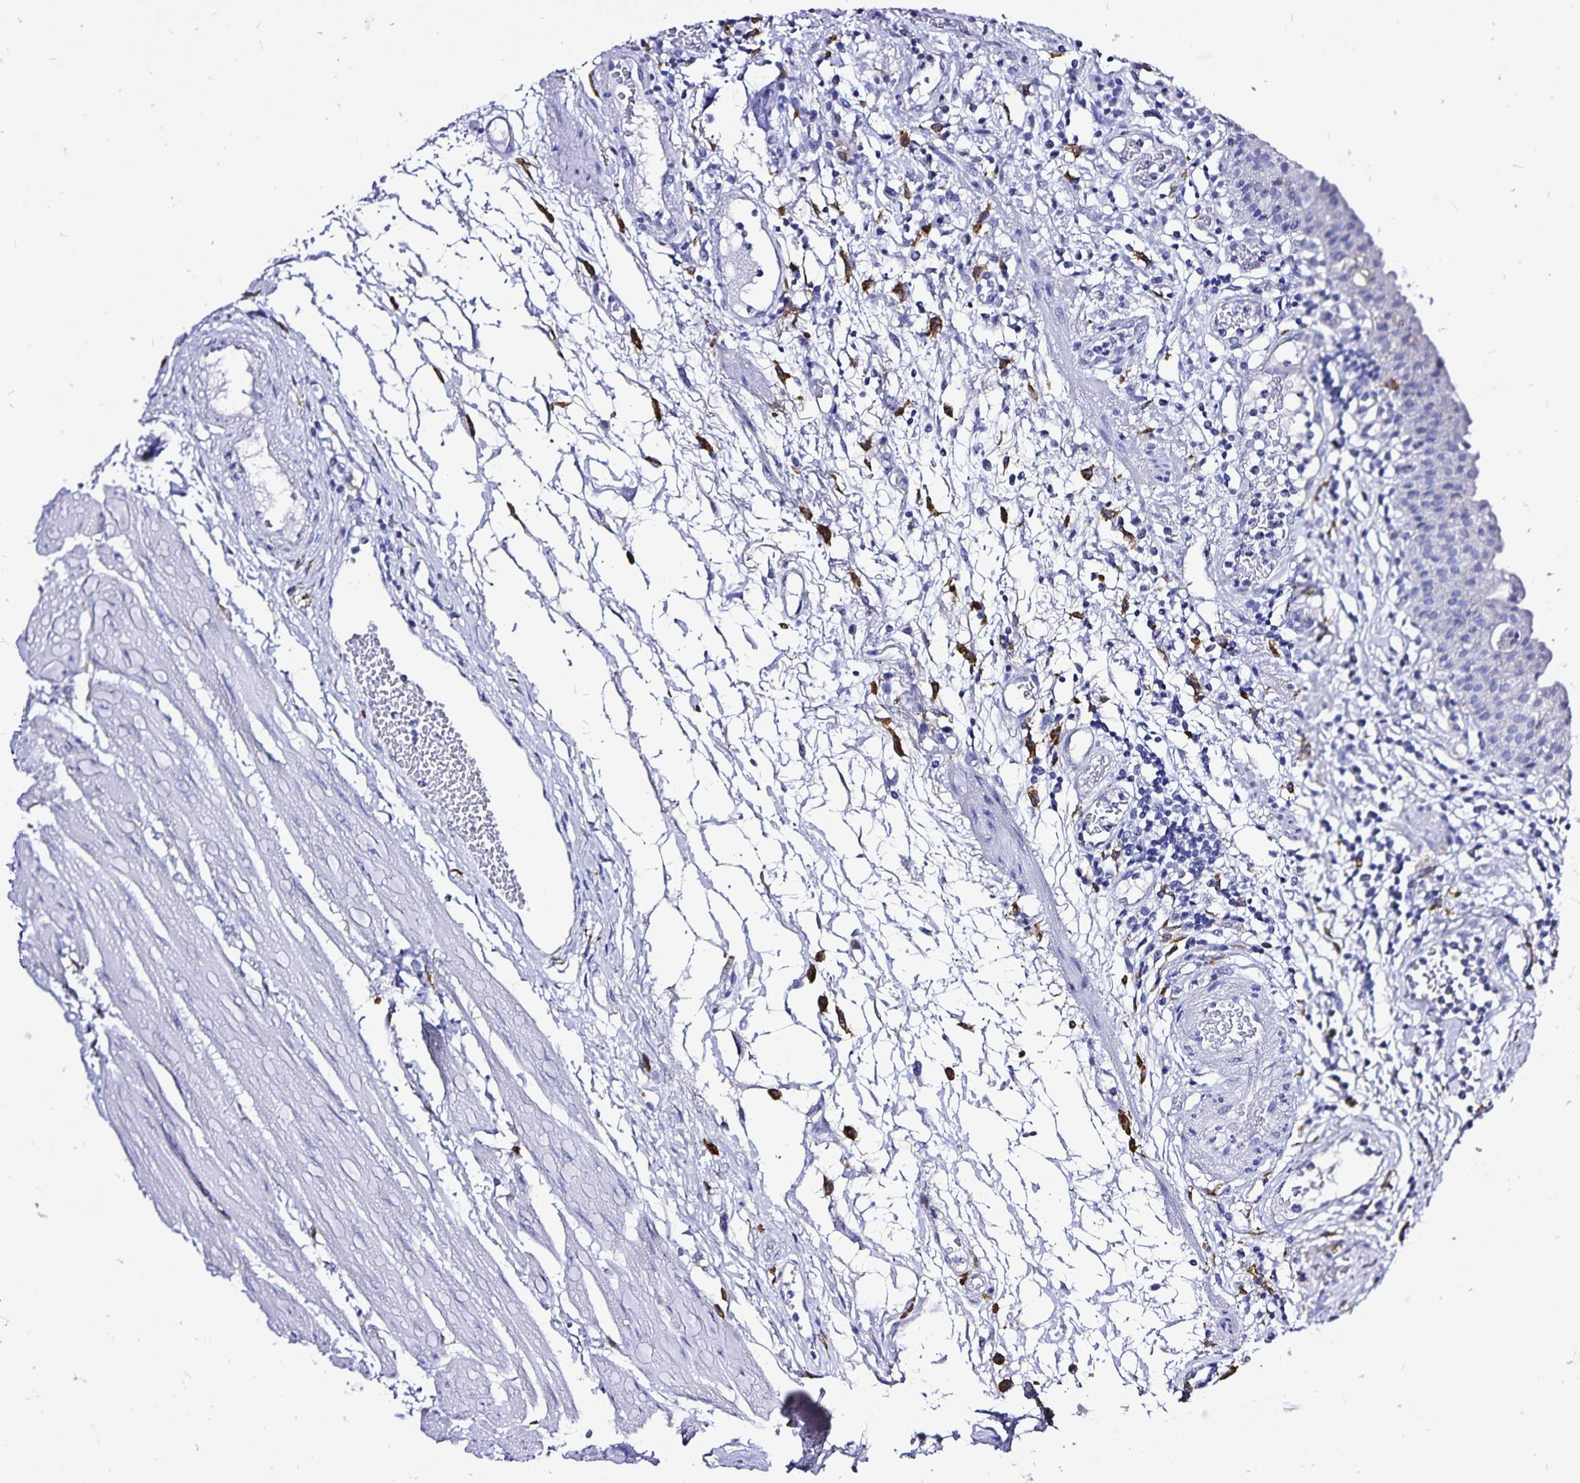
{"staining": {"intensity": "negative", "quantity": "none", "location": "none"}, "tissue": "urinary bladder", "cell_type": "Urothelial cells", "image_type": "normal", "snomed": [{"axis": "morphology", "description": "Normal tissue, NOS"}, {"axis": "morphology", "description": "Inflammation, NOS"}, {"axis": "topography", "description": "Urinary bladder"}], "caption": "Human urinary bladder stained for a protein using immunohistochemistry displays no positivity in urothelial cells.", "gene": "PLAC1", "patient": {"sex": "male", "age": 57}}